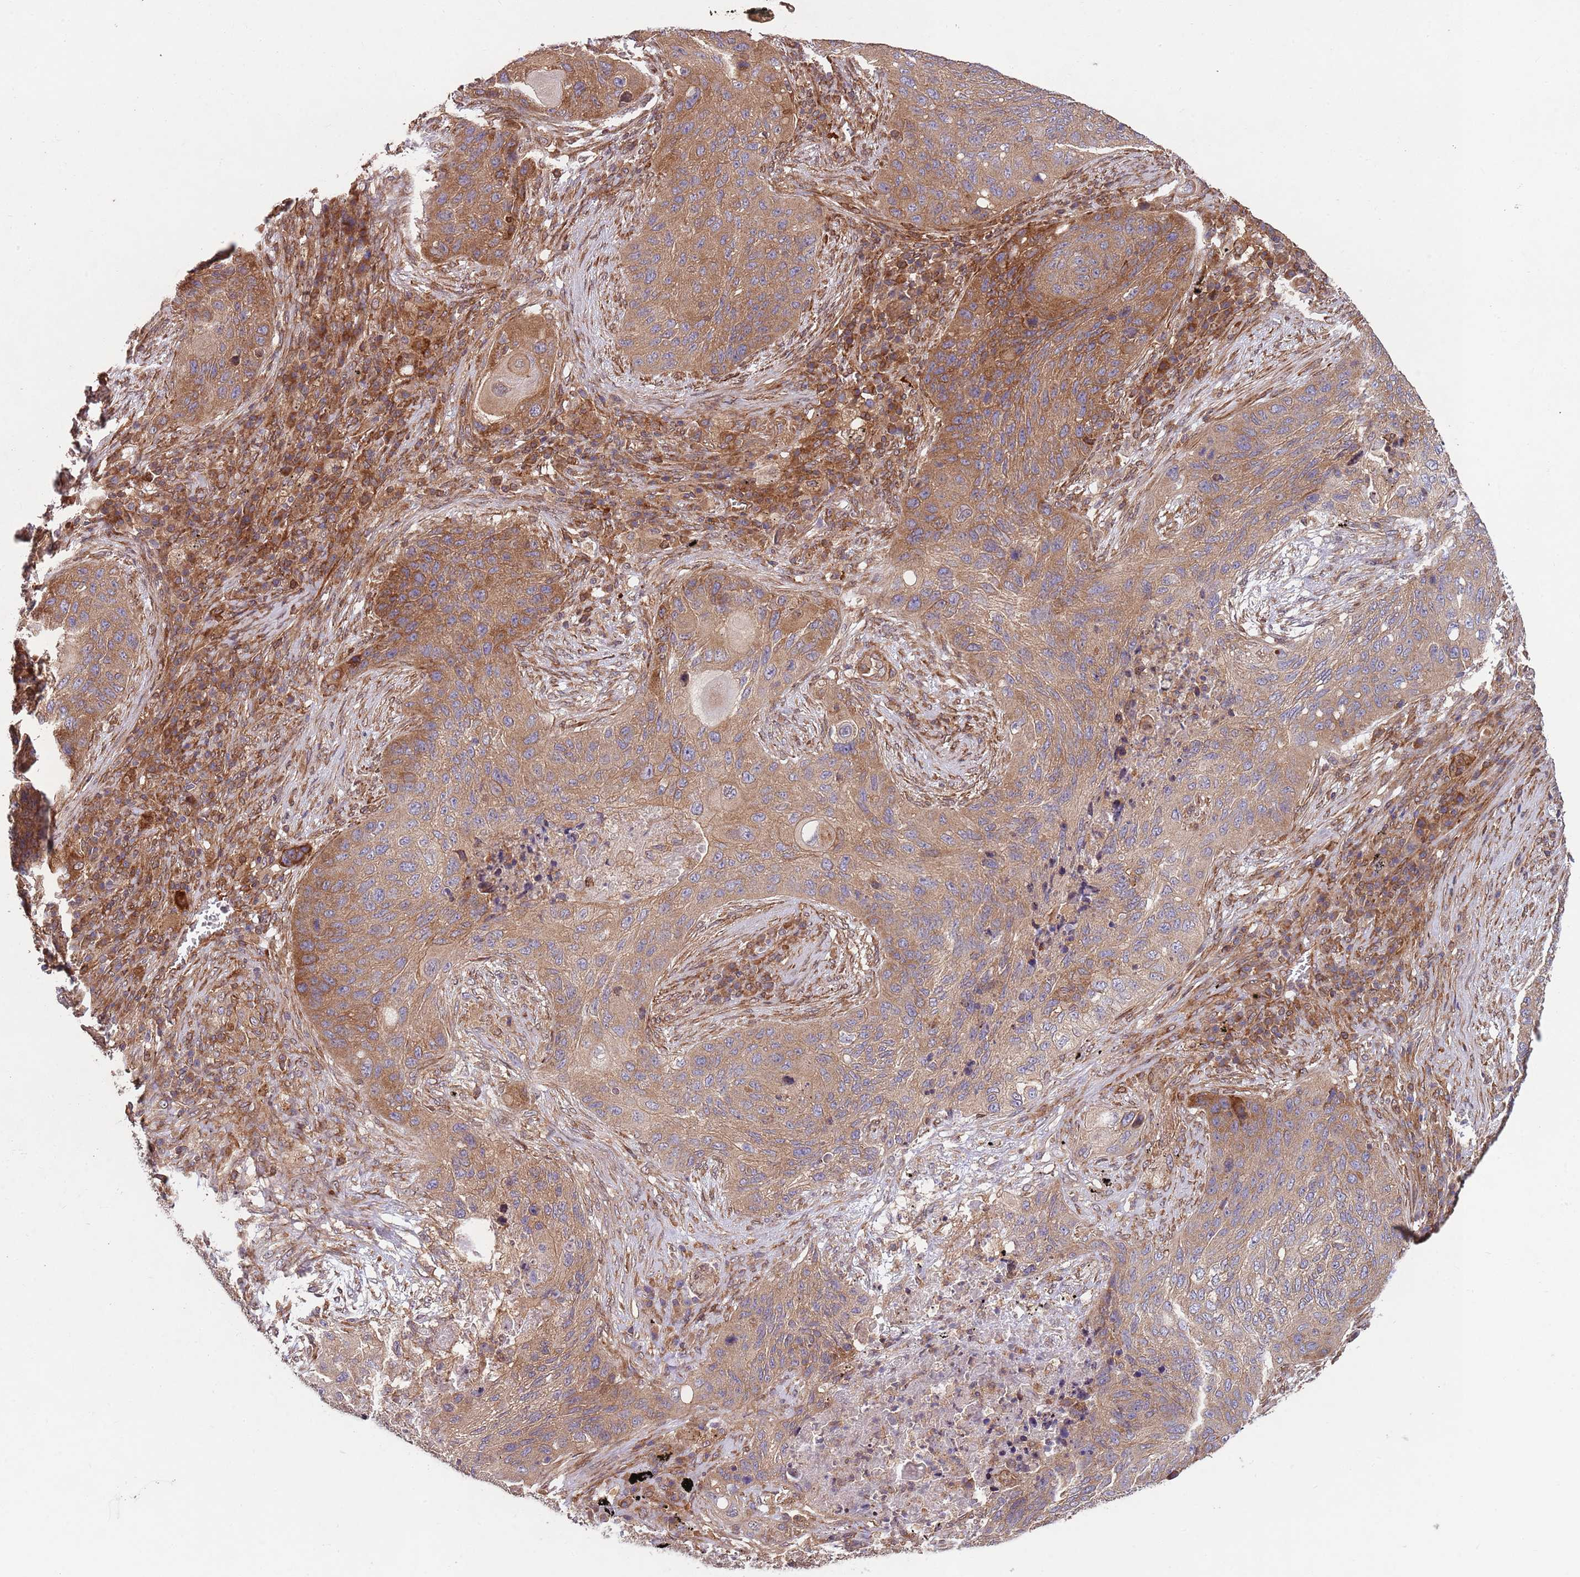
{"staining": {"intensity": "moderate", "quantity": ">75%", "location": "cytoplasmic/membranous"}, "tissue": "lung cancer", "cell_type": "Tumor cells", "image_type": "cancer", "snomed": [{"axis": "morphology", "description": "Squamous cell carcinoma, NOS"}, {"axis": "topography", "description": "Lung"}], "caption": "Lung squamous cell carcinoma stained with DAB IHC exhibits medium levels of moderate cytoplasmic/membranous expression in about >75% of tumor cells.", "gene": "RNF19B", "patient": {"sex": "female", "age": 63}}